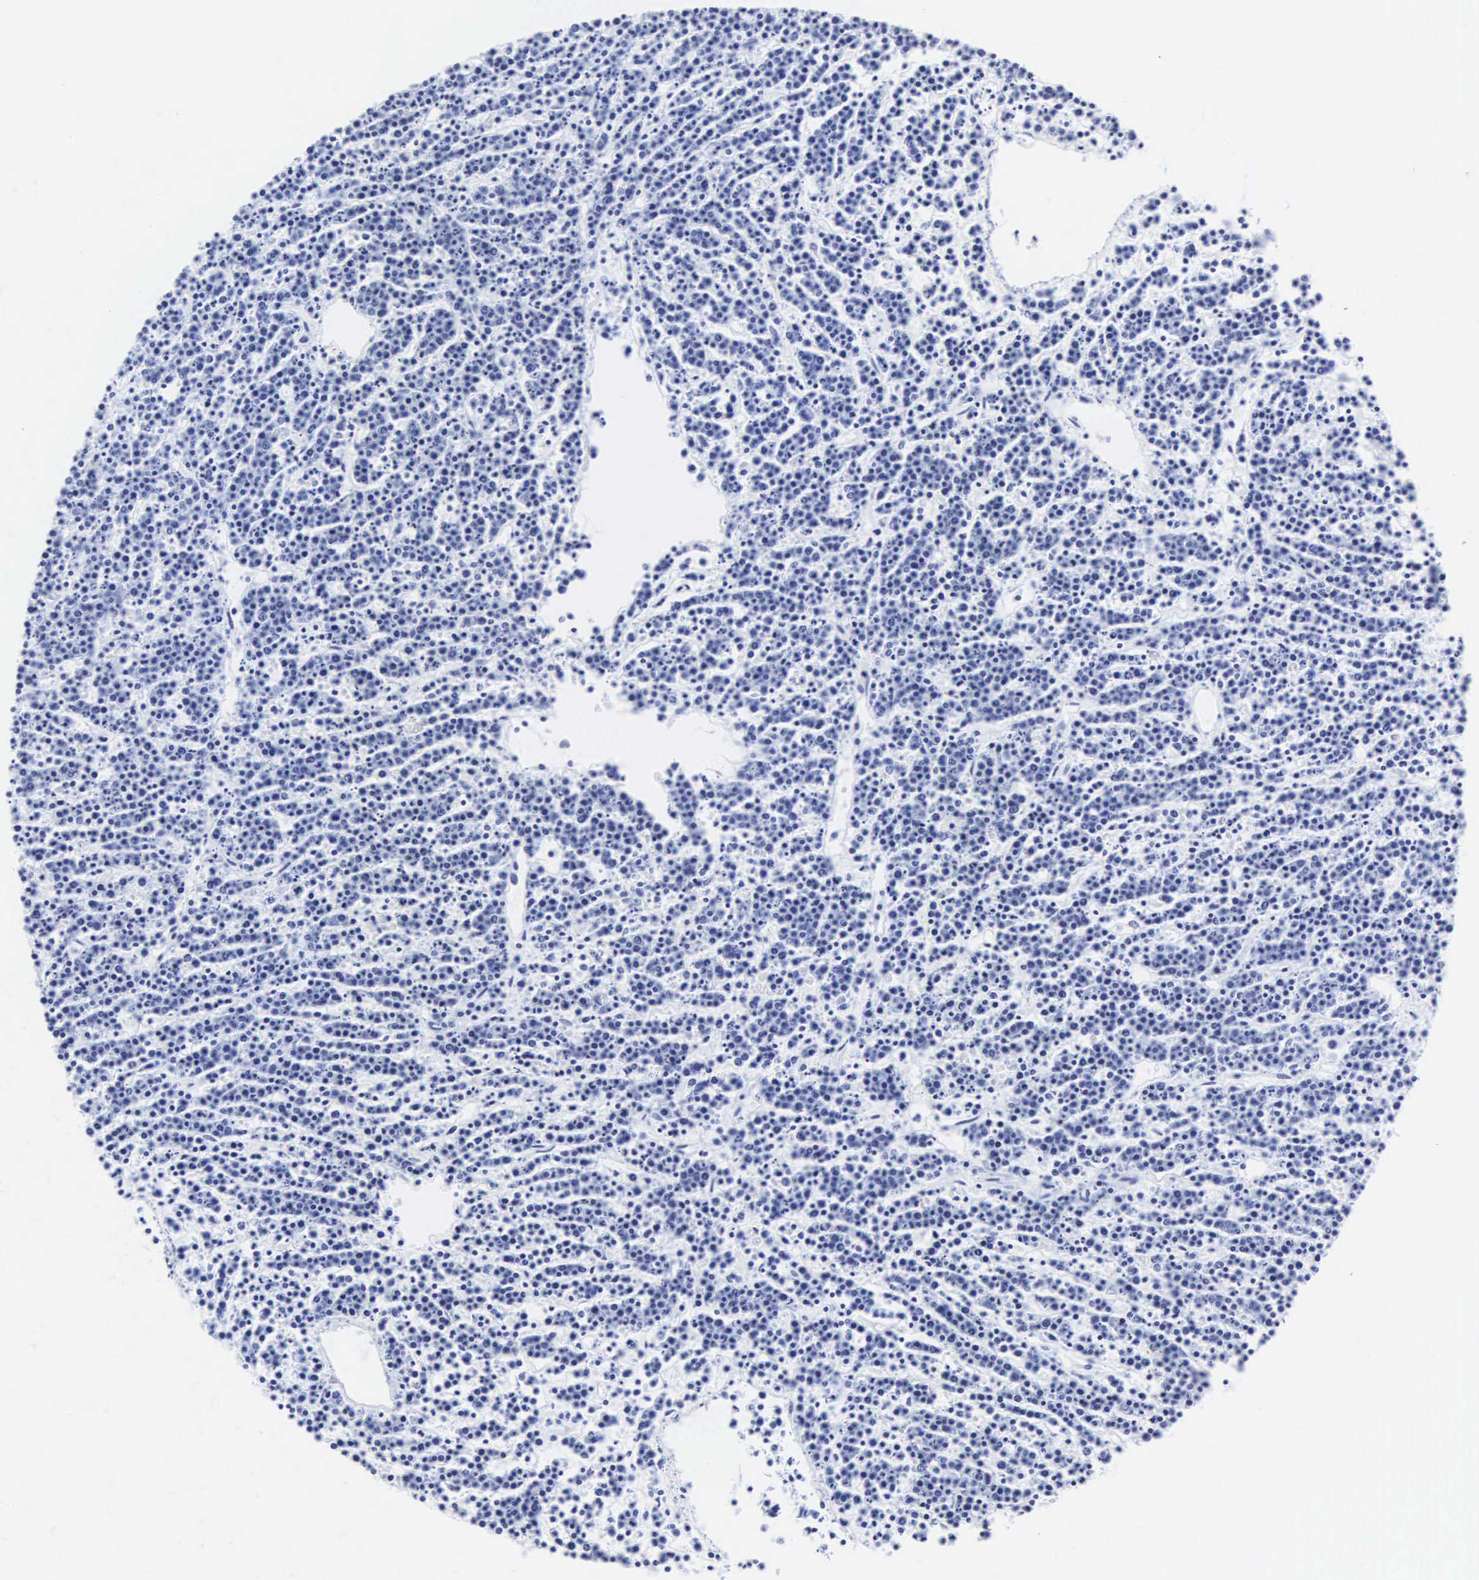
{"staining": {"intensity": "negative", "quantity": "none", "location": "none"}, "tissue": "lymphoma", "cell_type": "Tumor cells", "image_type": "cancer", "snomed": [{"axis": "morphology", "description": "Malignant lymphoma, non-Hodgkin's type, High grade"}, {"axis": "topography", "description": "Ovary"}], "caption": "Immunohistochemistry of human high-grade malignant lymphoma, non-Hodgkin's type demonstrates no expression in tumor cells.", "gene": "CGB3", "patient": {"sex": "female", "age": 56}}